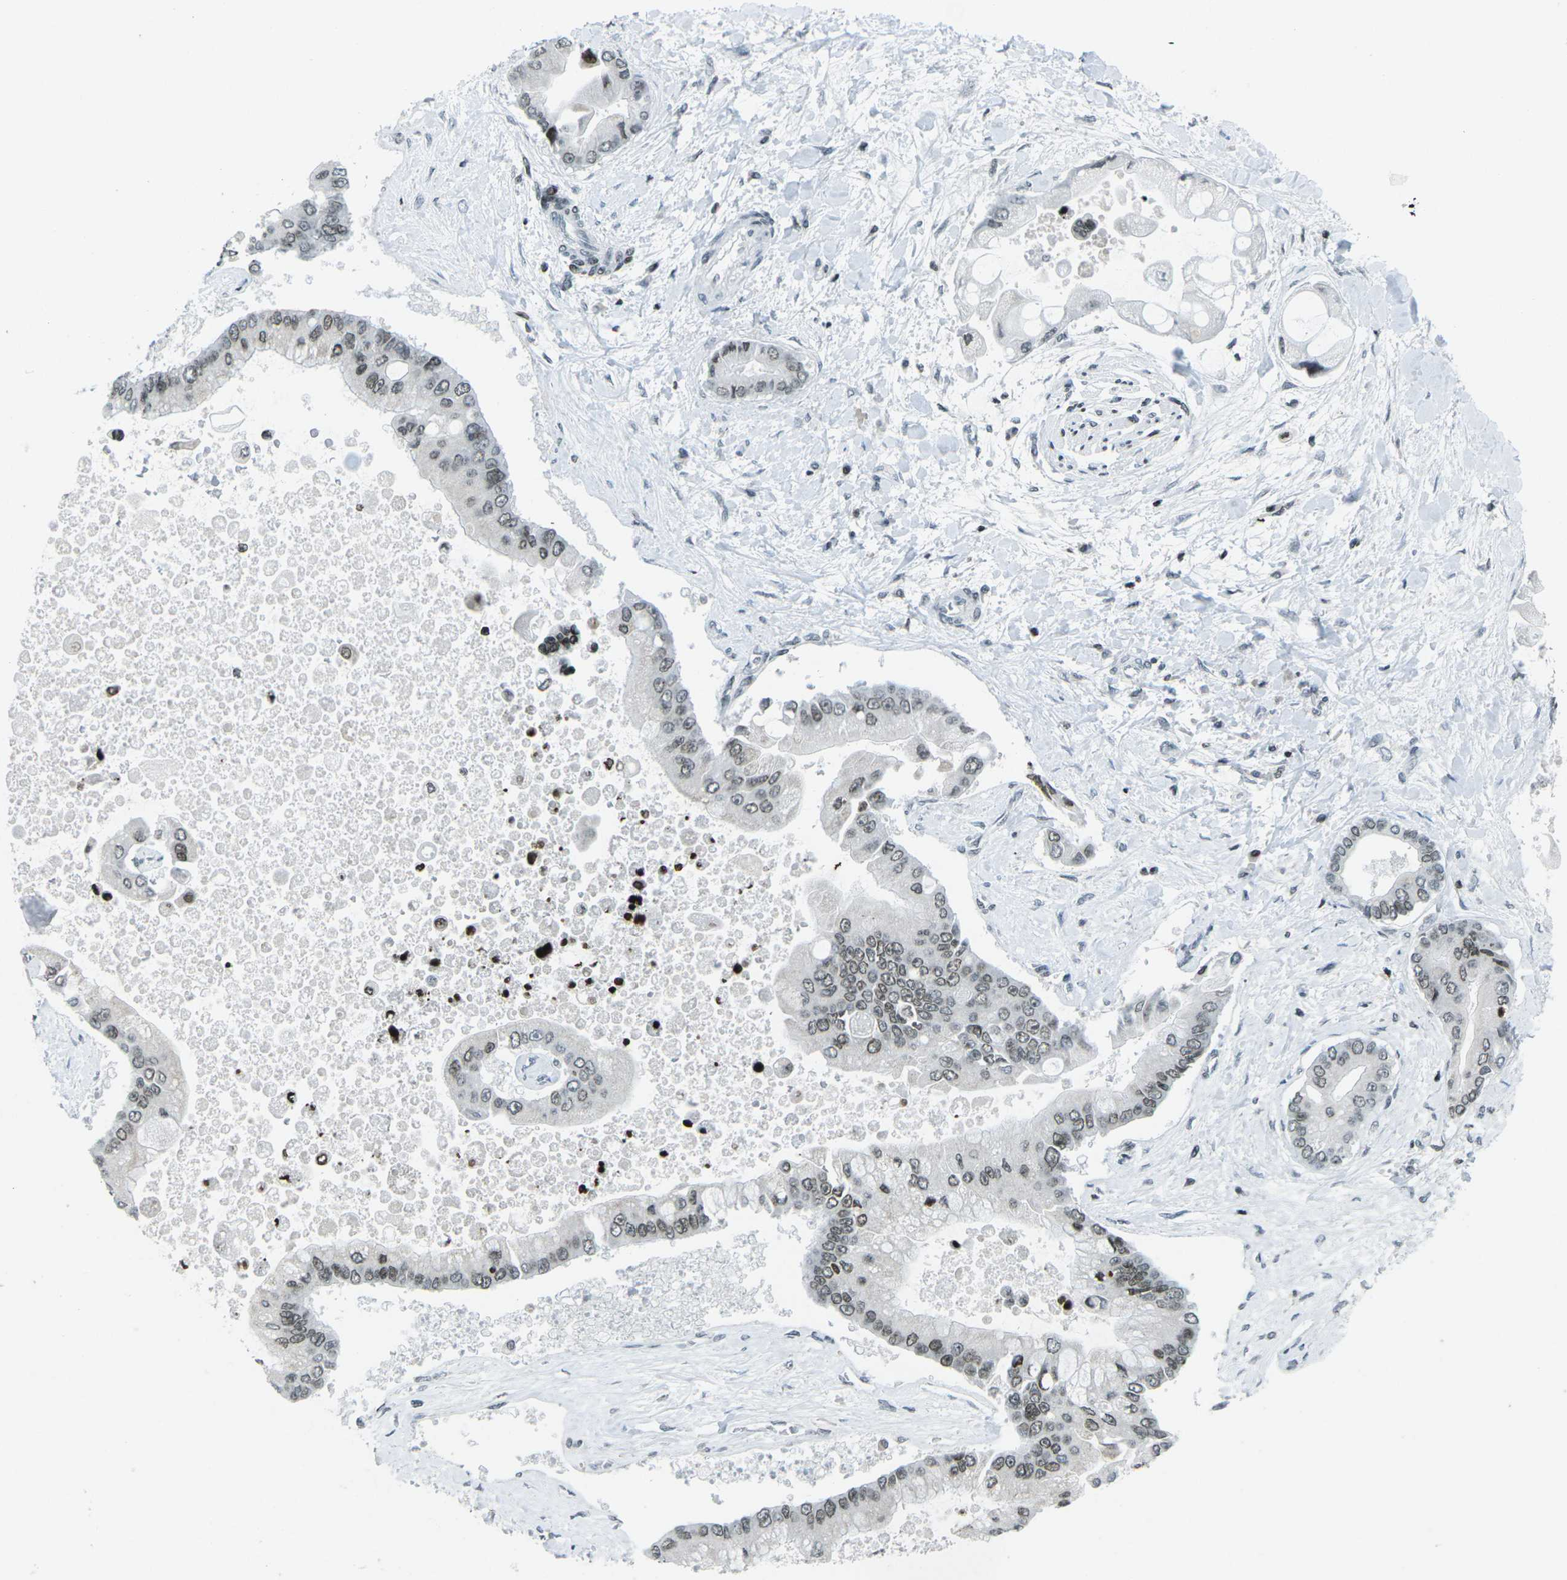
{"staining": {"intensity": "weak", "quantity": "25%-75%", "location": "nuclear"}, "tissue": "liver cancer", "cell_type": "Tumor cells", "image_type": "cancer", "snomed": [{"axis": "morphology", "description": "Cholangiocarcinoma"}, {"axis": "topography", "description": "Liver"}], "caption": "Approximately 25%-75% of tumor cells in liver cancer (cholangiocarcinoma) show weak nuclear protein positivity as visualized by brown immunohistochemical staining.", "gene": "EME1", "patient": {"sex": "male", "age": 50}}